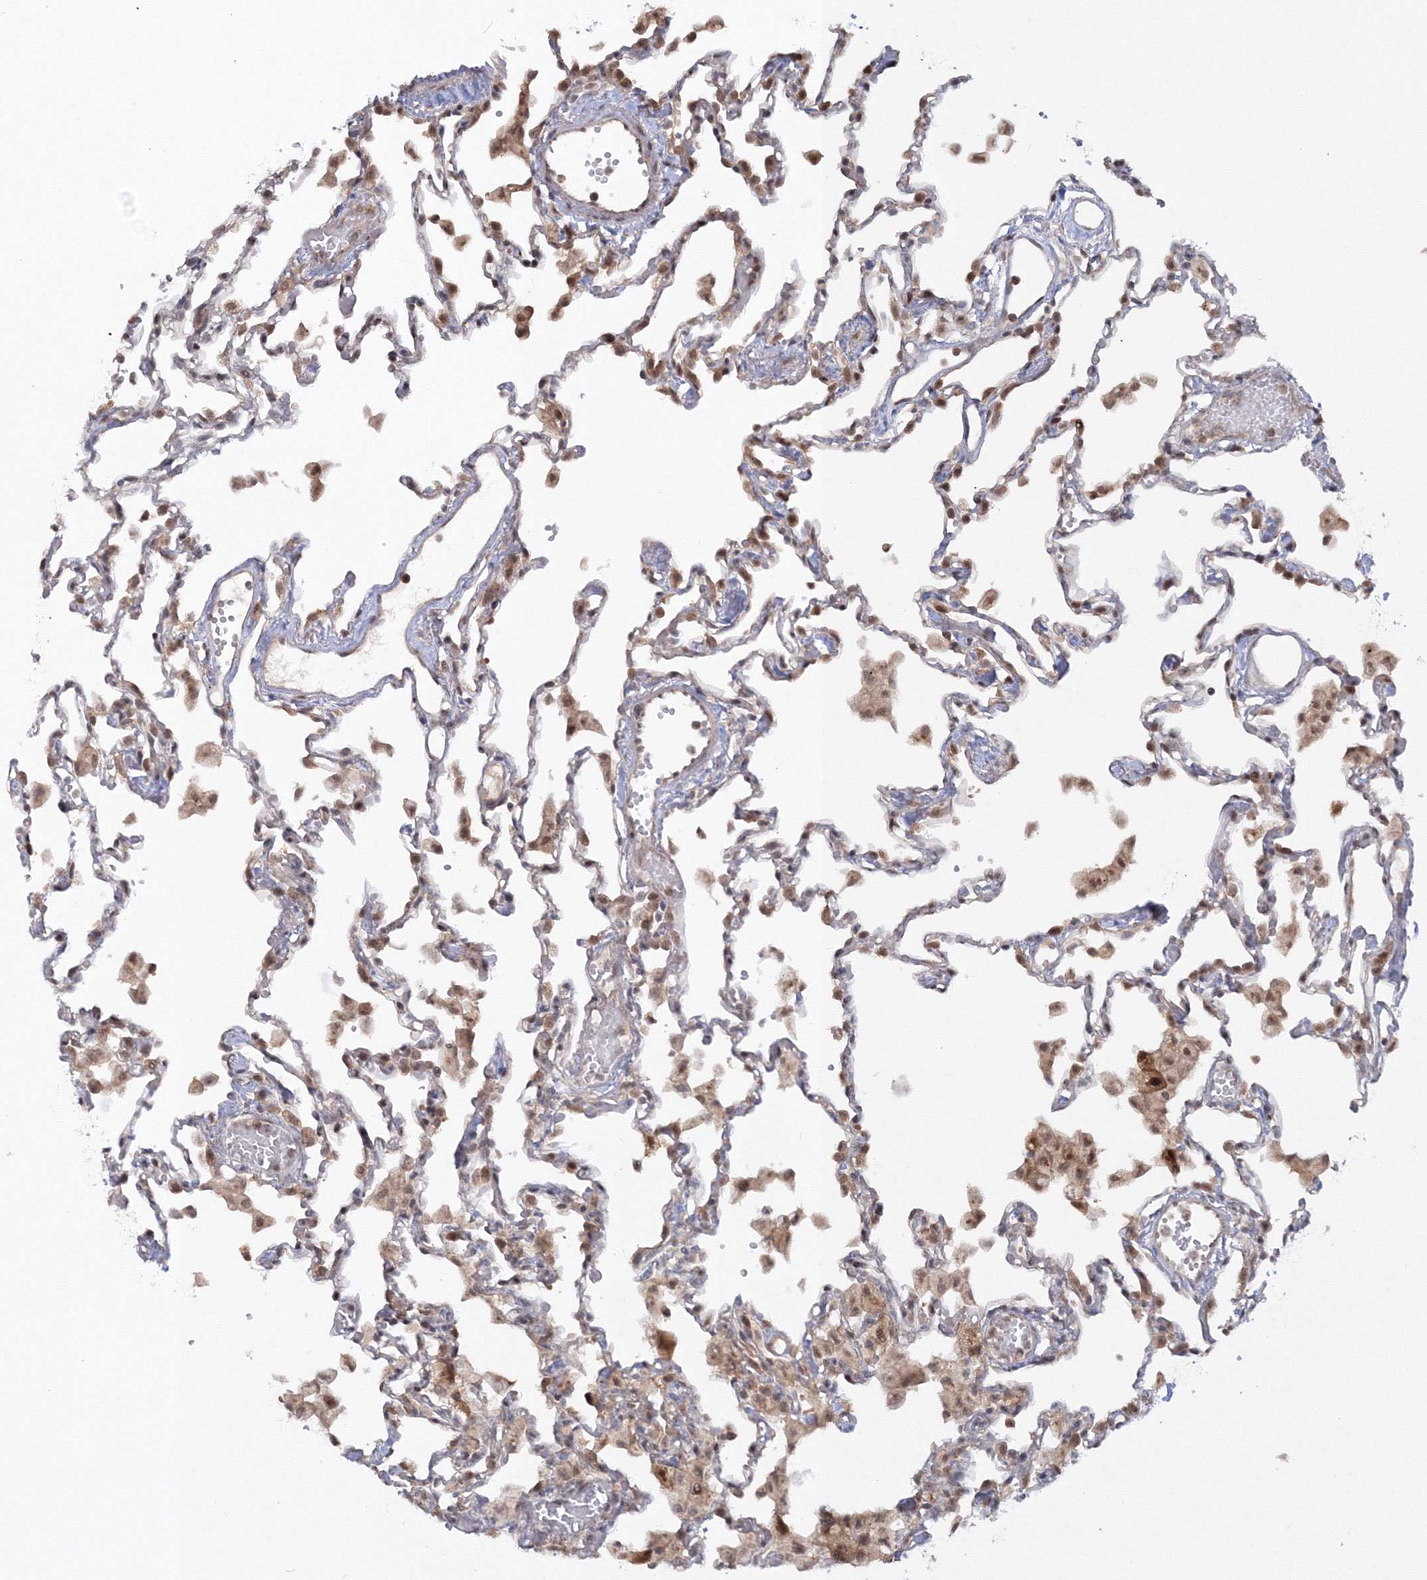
{"staining": {"intensity": "moderate", "quantity": "25%-75%", "location": "cytoplasmic/membranous"}, "tissue": "lung", "cell_type": "Alveolar cells", "image_type": "normal", "snomed": [{"axis": "morphology", "description": "Normal tissue, NOS"}, {"axis": "topography", "description": "Bronchus"}, {"axis": "topography", "description": "Lung"}], "caption": "DAB (3,3'-diaminobenzidine) immunohistochemical staining of benign human lung reveals moderate cytoplasmic/membranous protein staining in approximately 25%-75% of alveolar cells.", "gene": "ZFAND6", "patient": {"sex": "female", "age": 49}}